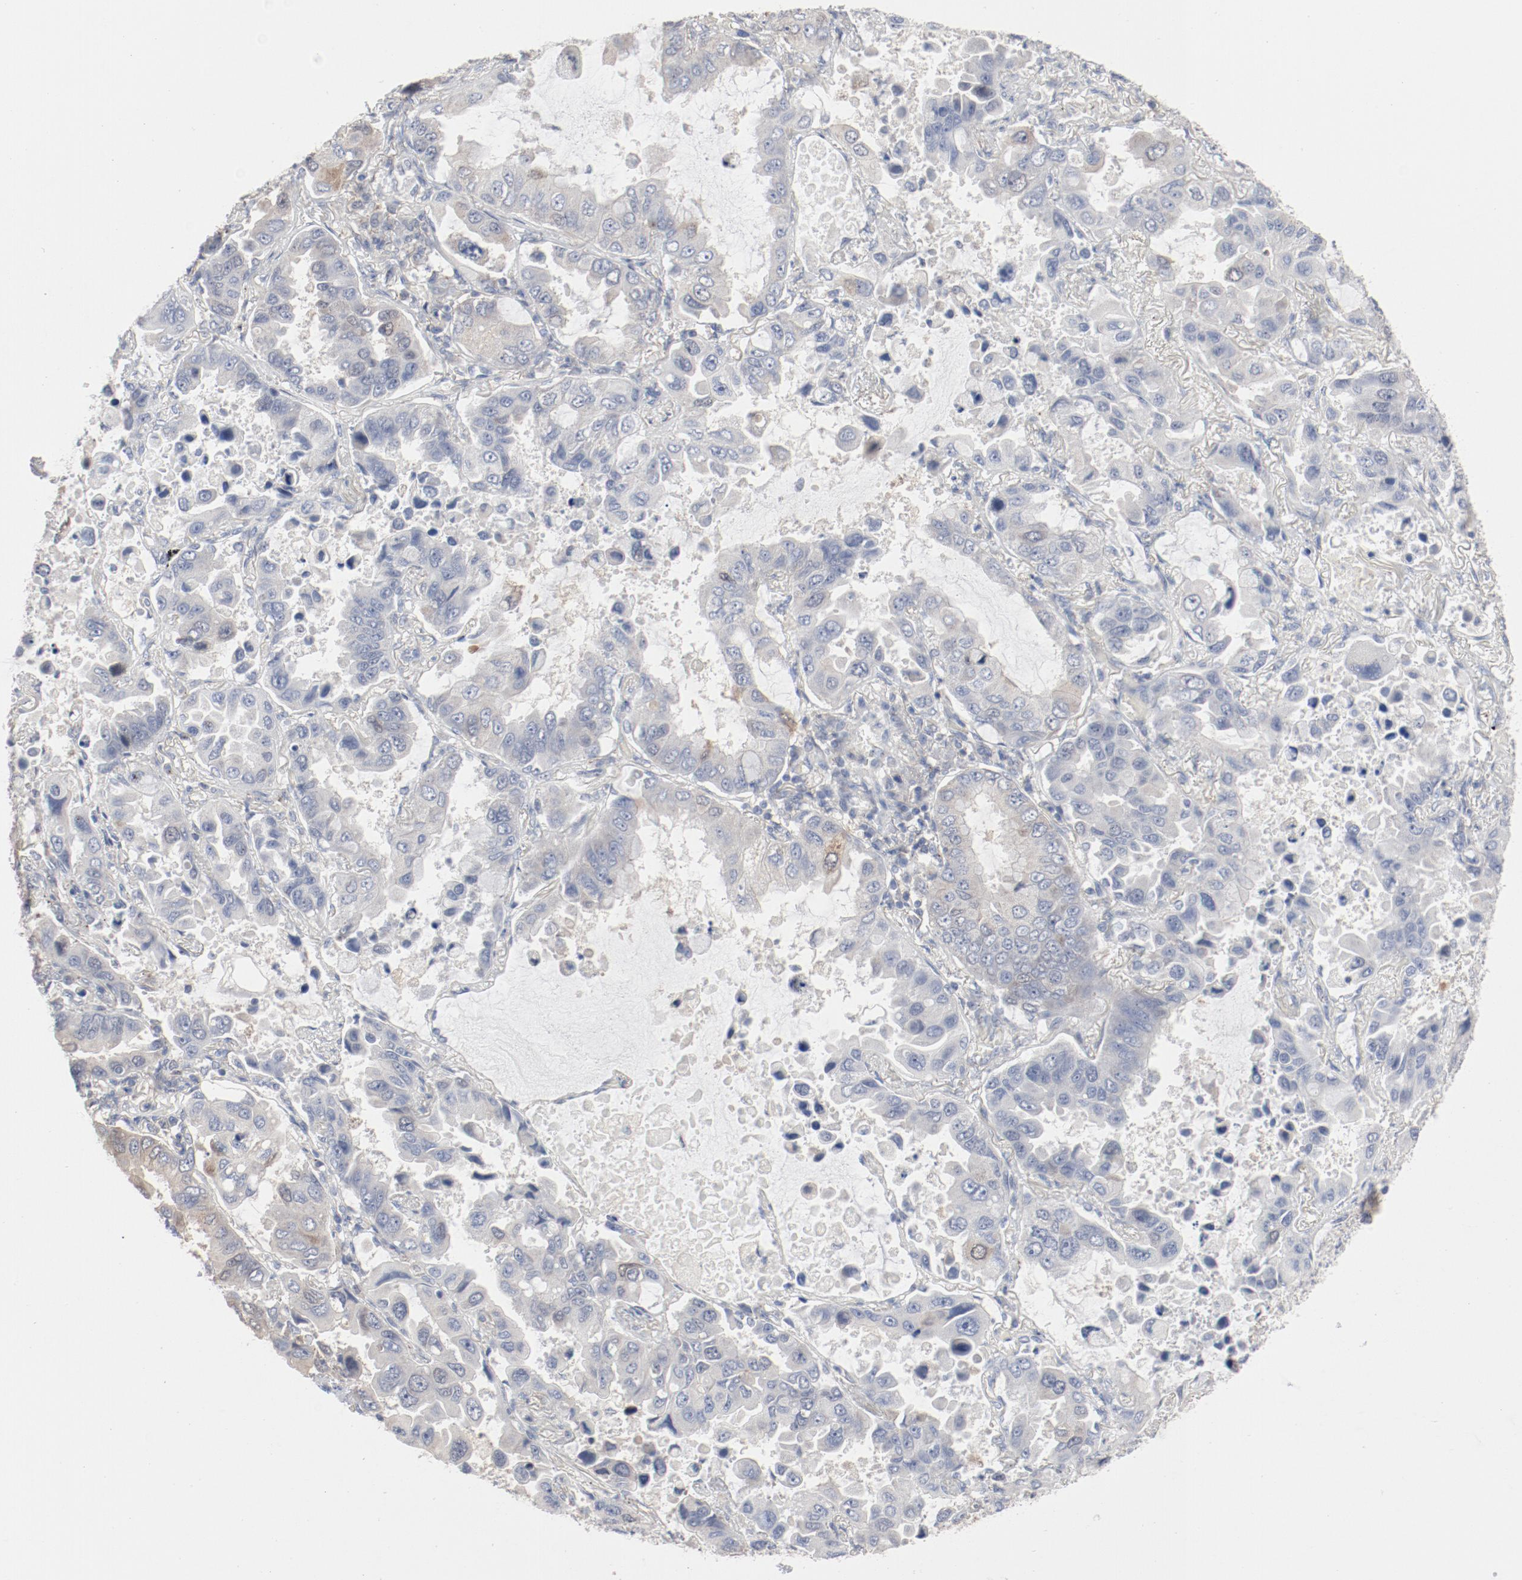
{"staining": {"intensity": "weak", "quantity": "<25%", "location": "cytoplasmic/membranous"}, "tissue": "lung cancer", "cell_type": "Tumor cells", "image_type": "cancer", "snomed": [{"axis": "morphology", "description": "Adenocarcinoma, NOS"}, {"axis": "topography", "description": "Lung"}], "caption": "Human lung cancer (adenocarcinoma) stained for a protein using immunohistochemistry (IHC) shows no expression in tumor cells.", "gene": "CDK1", "patient": {"sex": "male", "age": 64}}